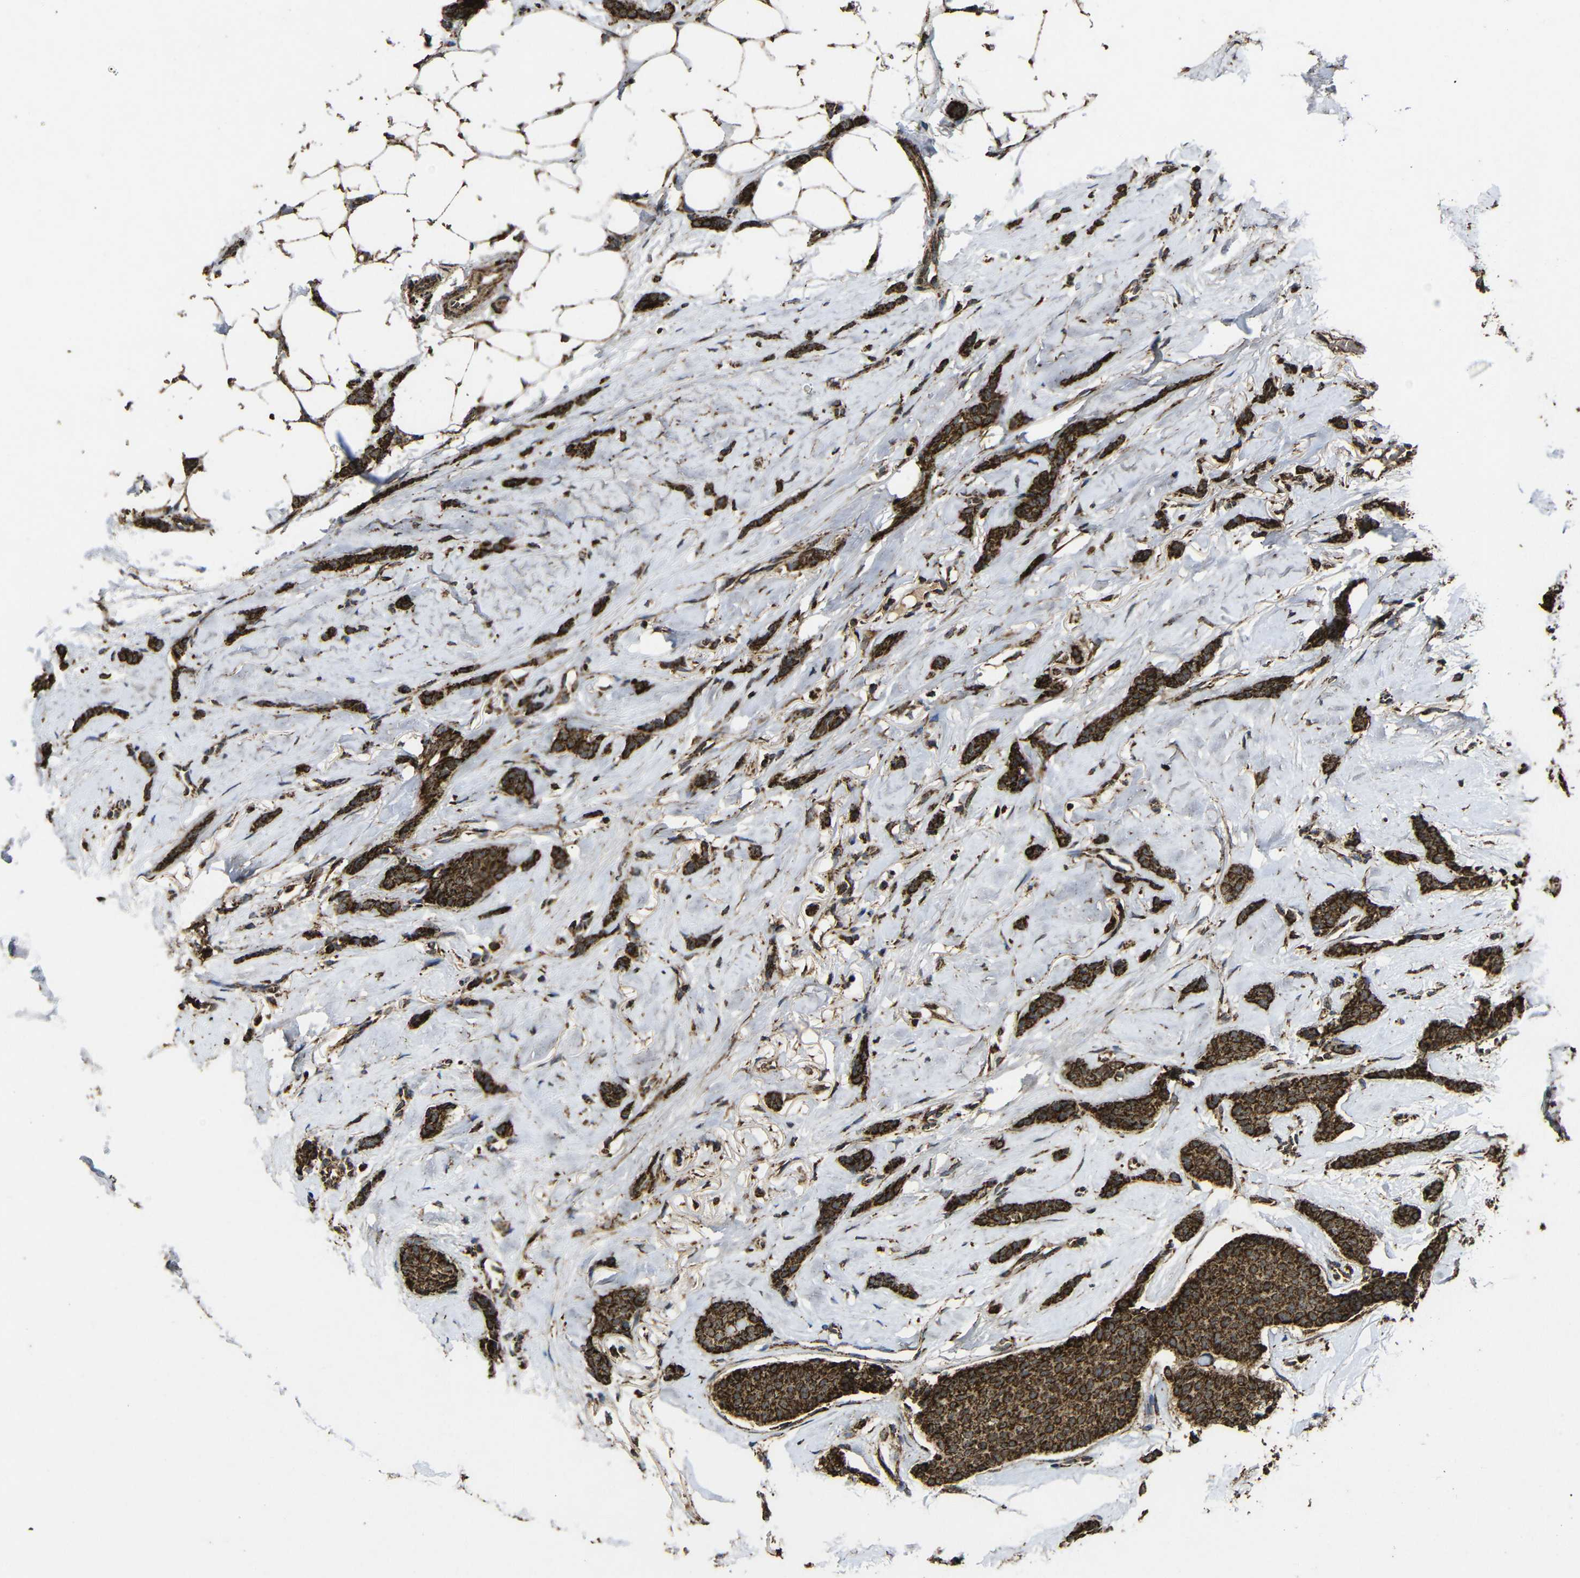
{"staining": {"intensity": "strong", "quantity": ">75%", "location": "cytoplasmic/membranous"}, "tissue": "breast cancer", "cell_type": "Tumor cells", "image_type": "cancer", "snomed": [{"axis": "morphology", "description": "Lobular carcinoma"}, {"axis": "topography", "description": "Skin"}, {"axis": "topography", "description": "Breast"}], "caption": "Immunohistochemistry (IHC) (DAB) staining of lobular carcinoma (breast) reveals strong cytoplasmic/membranous protein positivity in about >75% of tumor cells. The staining was performed using DAB, with brown indicating positive protein expression. Nuclei are stained blue with hematoxylin.", "gene": "ATP5F1A", "patient": {"sex": "female", "age": 46}}